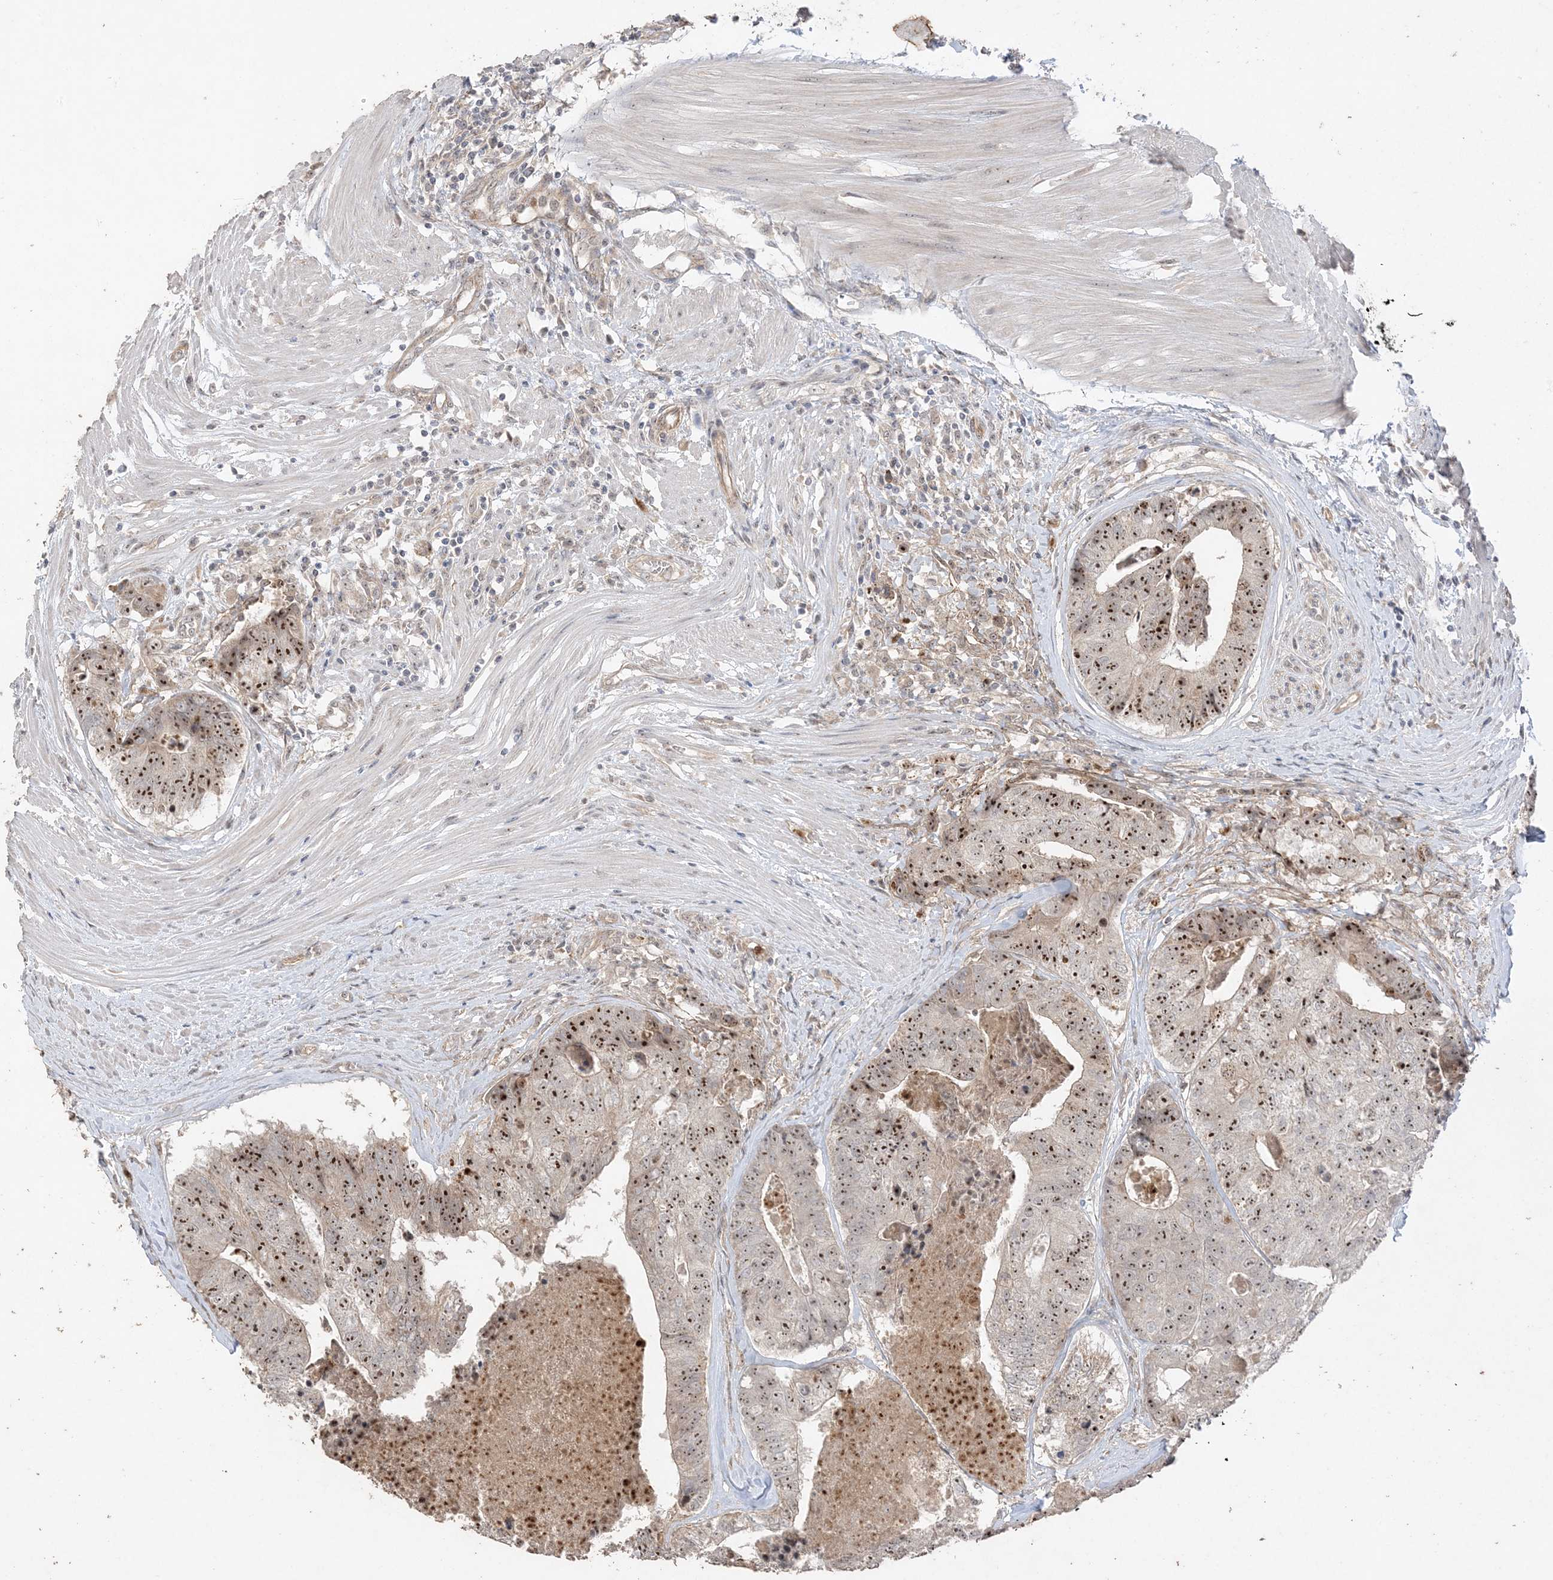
{"staining": {"intensity": "moderate", "quantity": ">75%", "location": "nuclear"}, "tissue": "colorectal cancer", "cell_type": "Tumor cells", "image_type": "cancer", "snomed": [{"axis": "morphology", "description": "Adenocarcinoma, NOS"}, {"axis": "topography", "description": "Colon"}], "caption": "DAB (3,3'-diaminobenzidine) immunohistochemical staining of adenocarcinoma (colorectal) exhibits moderate nuclear protein expression in approximately >75% of tumor cells. (DAB (3,3'-diaminobenzidine) = brown stain, brightfield microscopy at high magnification).", "gene": "DDX18", "patient": {"sex": "female", "age": 67}}